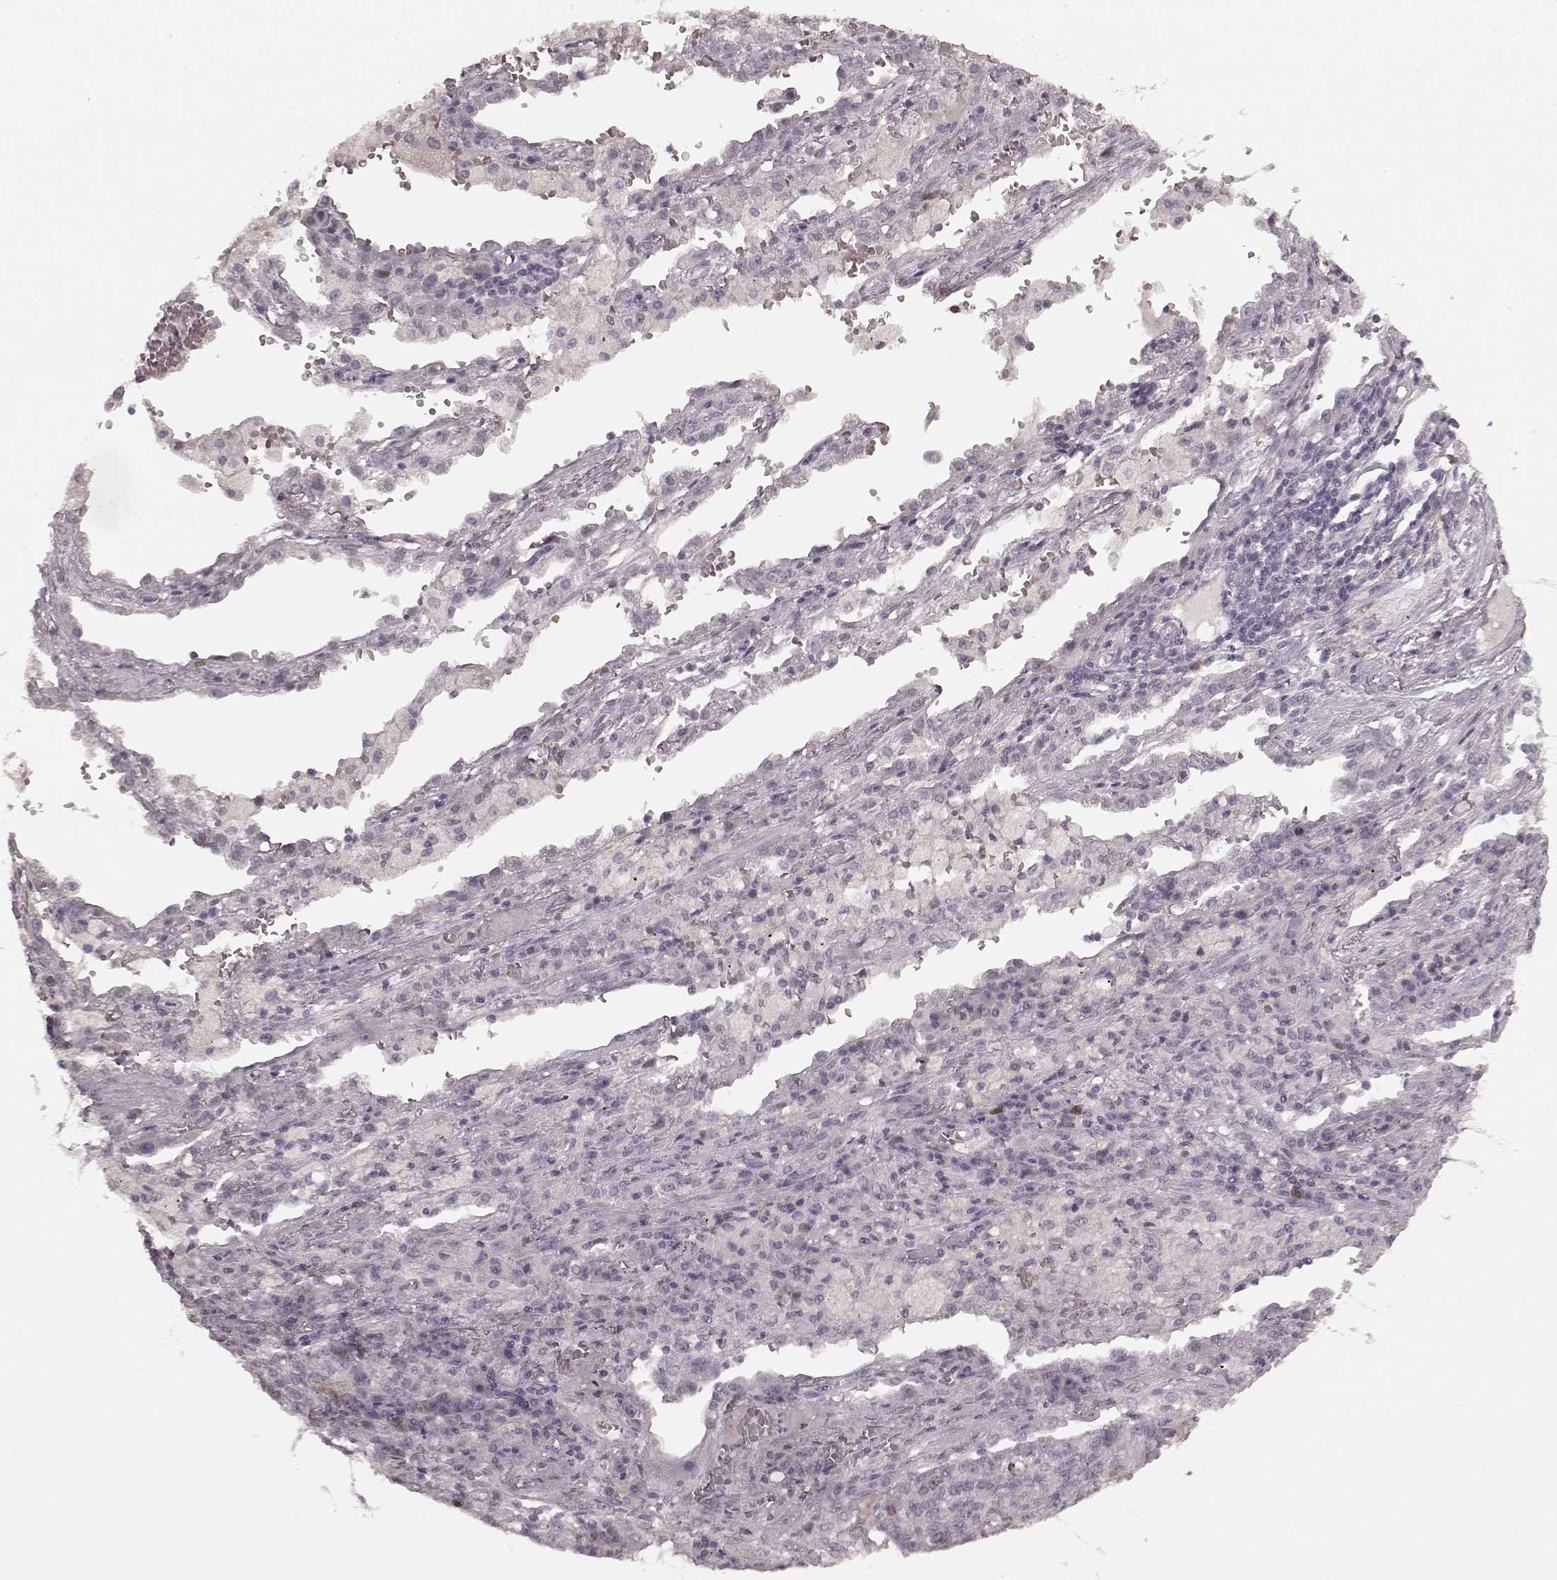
{"staining": {"intensity": "moderate", "quantity": "<25%", "location": "nuclear"}, "tissue": "lung cancer", "cell_type": "Tumor cells", "image_type": "cancer", "snomed": [{"axis": "morphology", "description": "Adenocarcinoma, NOS"}, {"axis": "topography", "description": "Lung"}], "caption": "Immunohistochemical staining of human lung cancer (adenocarcinoma) shows low levels of moderate nuclear positivity in about <25% of tumor cells.", "gene": "CCNA2", "patient": {"sex": "male", "age": 57}}